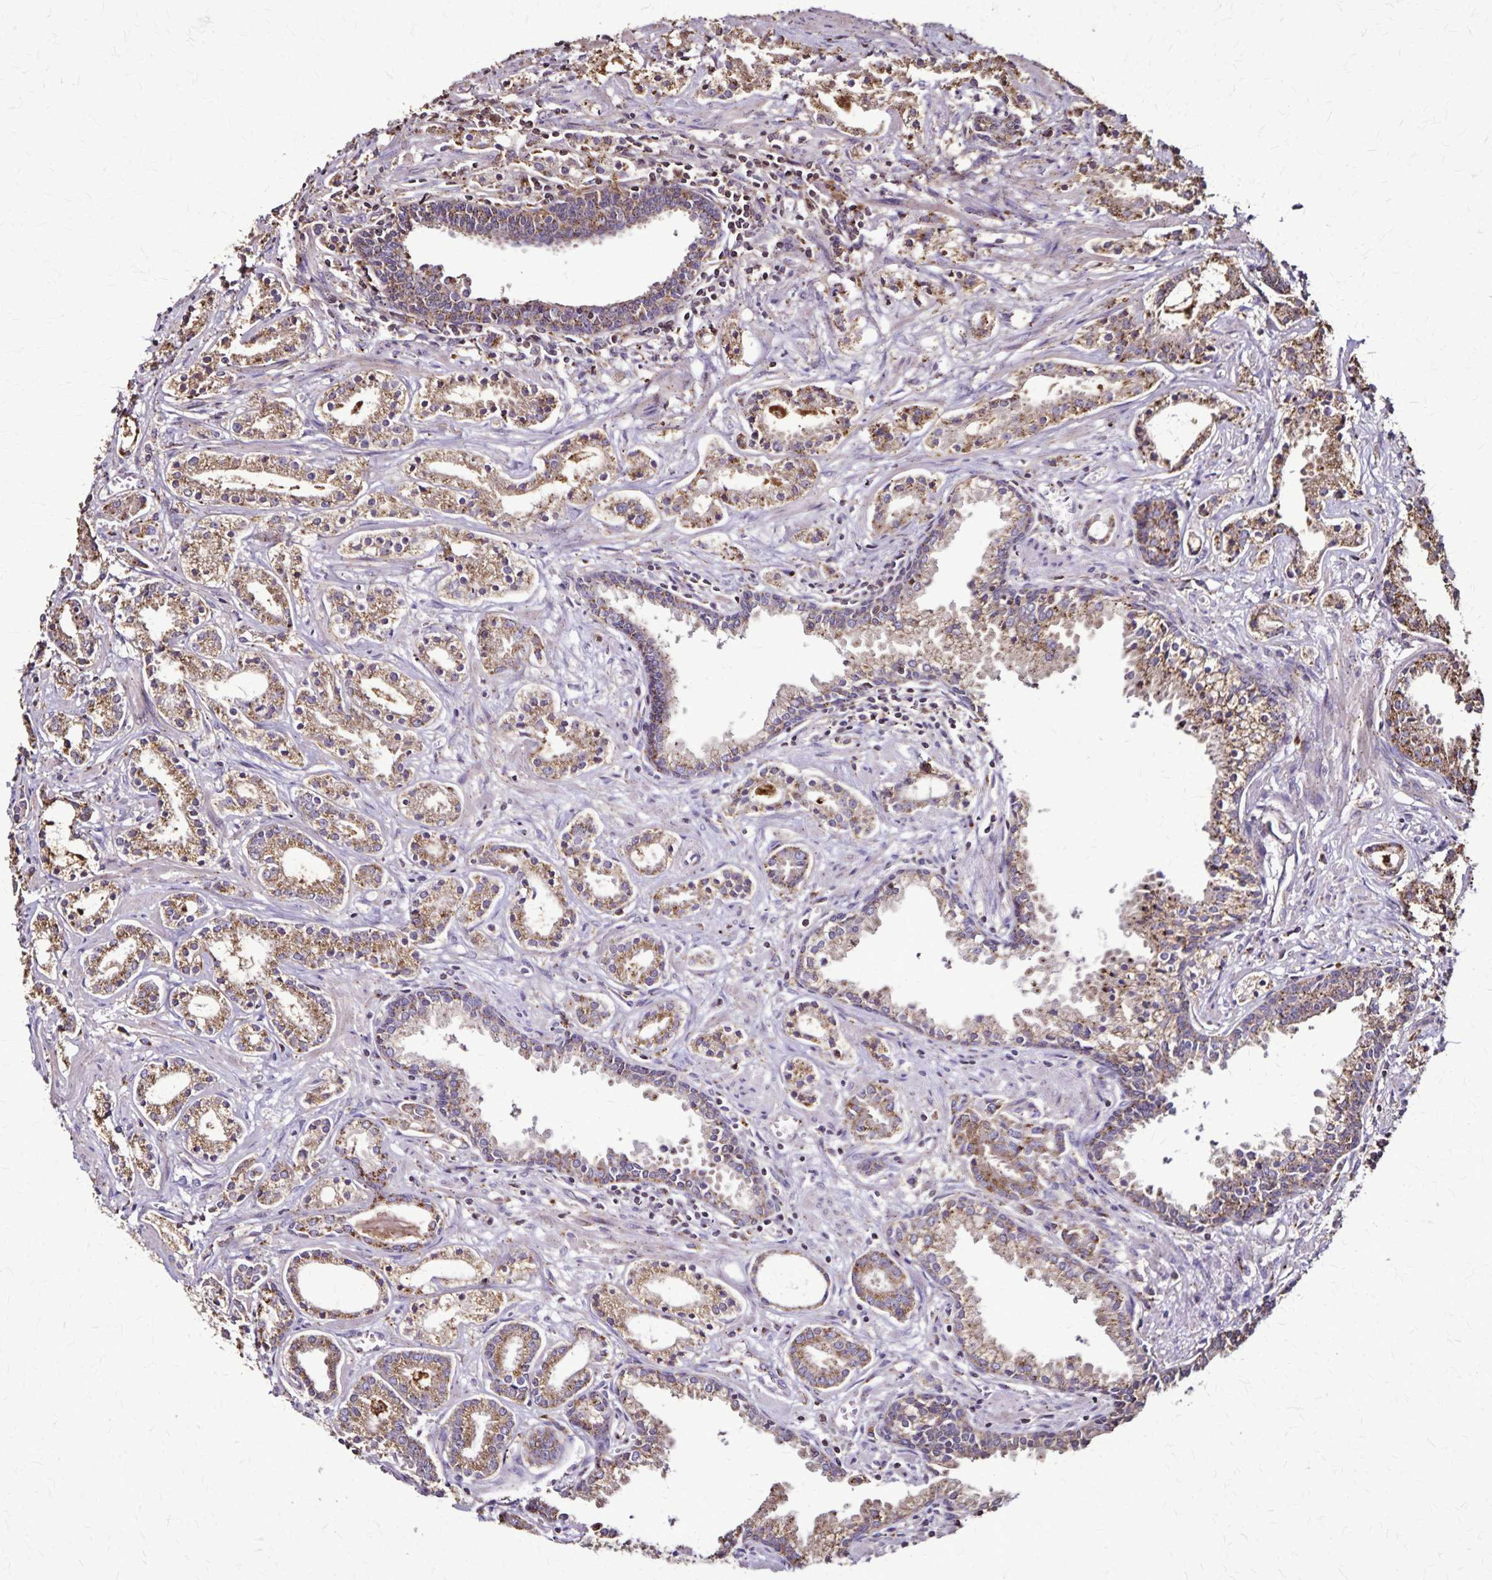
{"staining": {"intensity": "moderate", "quantity": "25%-75%", "location": "cytoplasmic/membranous"}, "tissue": "prostate cancer", "cell_type": "Tumor cells", "image_type": "cancer", "snomed": [{"axis": "morphology", "description": "Adenocarcinoma, Medium grade"}, {"axis": "topography", "description": "Prostate"}], "caption": "Immunohistochemistry (IHC) histopathology image of neoplastic tissue: prostate cancer (medium-grade adenocarcinoma) stained using immunohistochemistry displays medium levels of moderate protein expression localized specifically in the cytoplasmic/membranous of tumor cells, appearing as a cytoplasmic/membranous brown color.", "gene": "CHMP1B", "patient": {"sex": "male", "age": 57}}